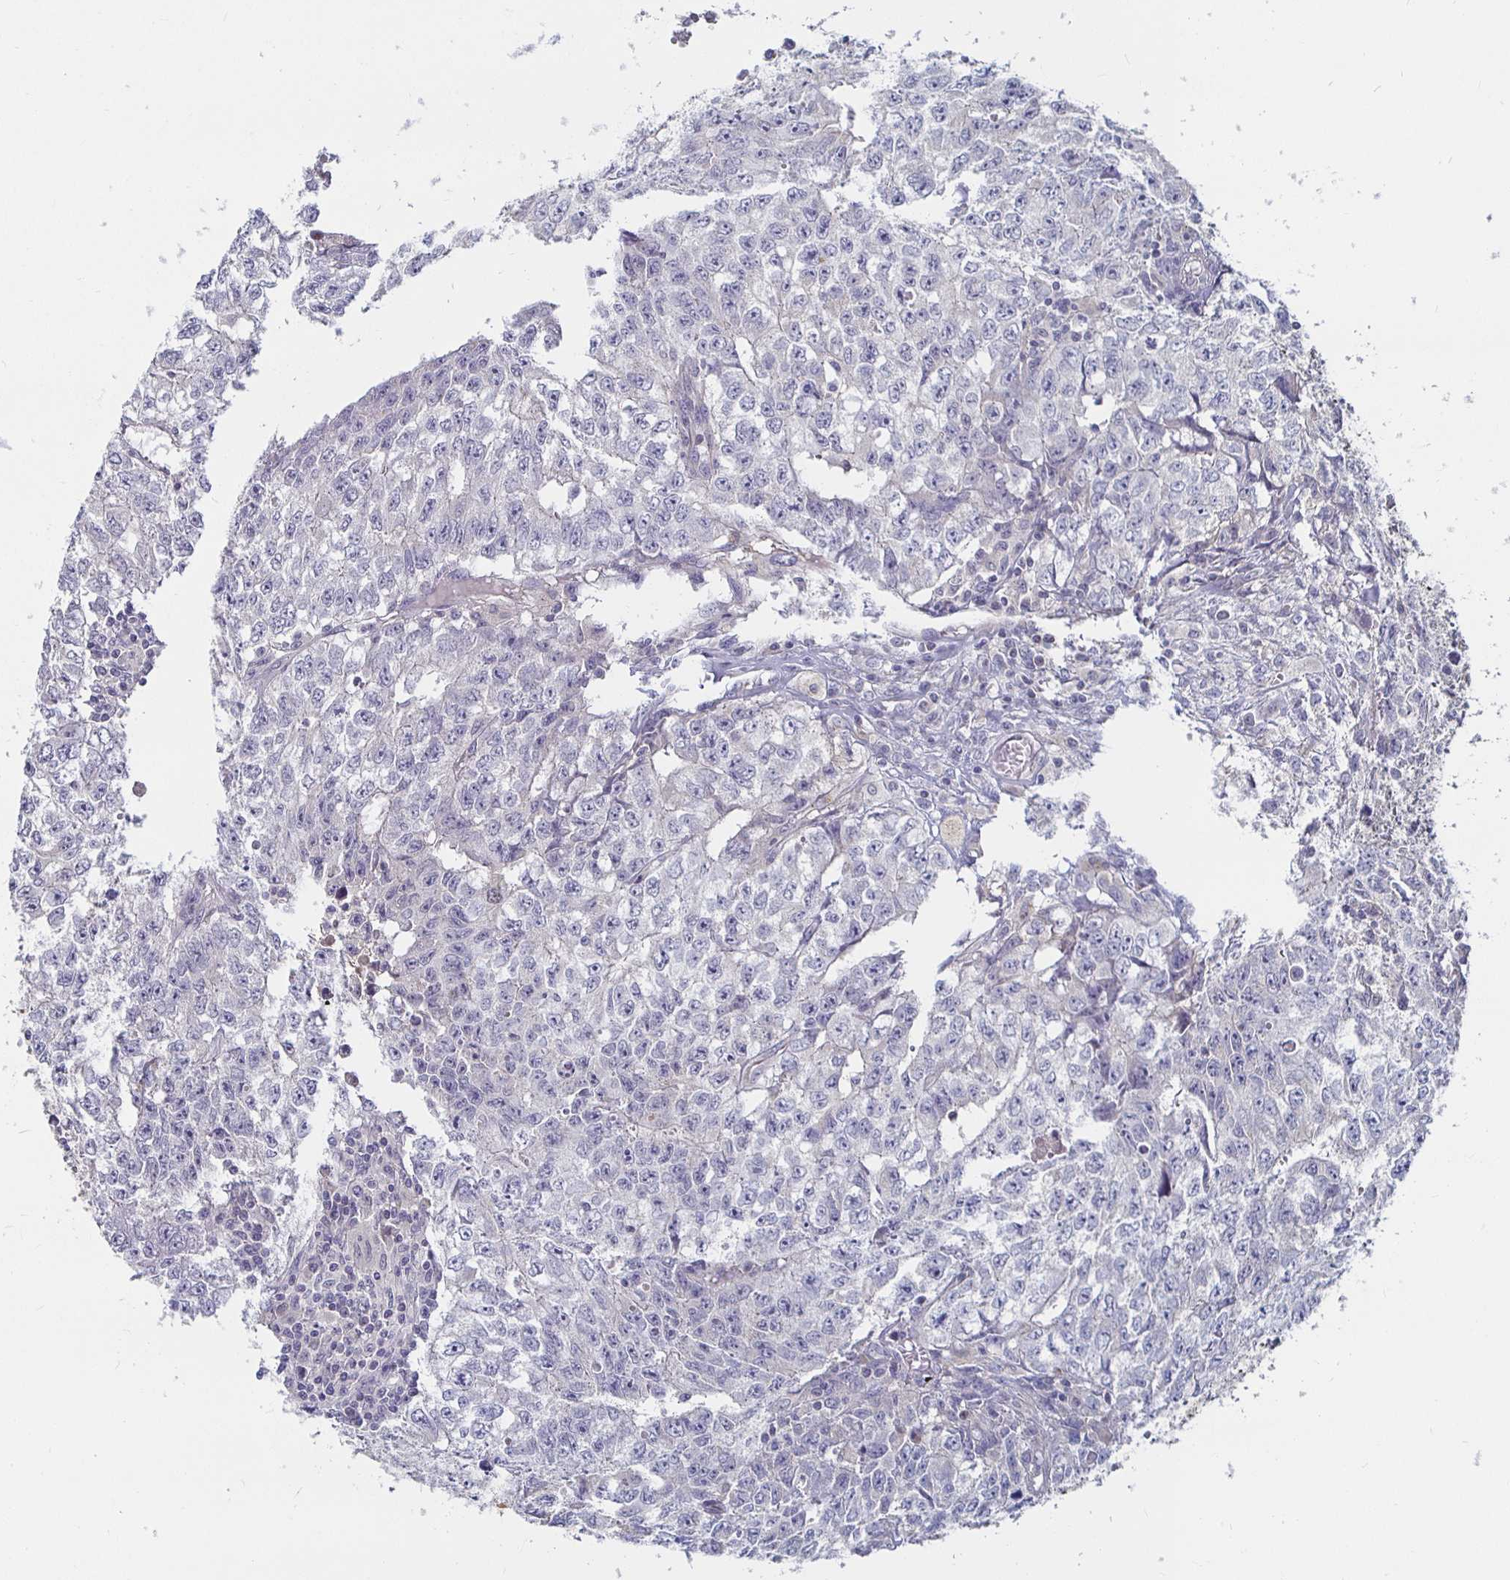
{"staining": {"intensity": "negative", "quantity": "none", "location": "none"}, "tissue": "testis cancer", "cell_type": "Tumor cells", "image_type": "cancer", "snomed": [{"axis": "morphology", "description": "Carcinoma, Embryonal, NOS"}, {"axis": "morphology", "description": "Teratoma, malignant, NOS"}, {"axis": "topography", "description": "Testis"}], "caption": "Immunohistochemistry of human teratoma (malignant) (testis) shows no staining in tumor cells. Nuclei are stained in blue.", "gene": "RNF144B", "patient": {"sex": "male", "age": 24}}